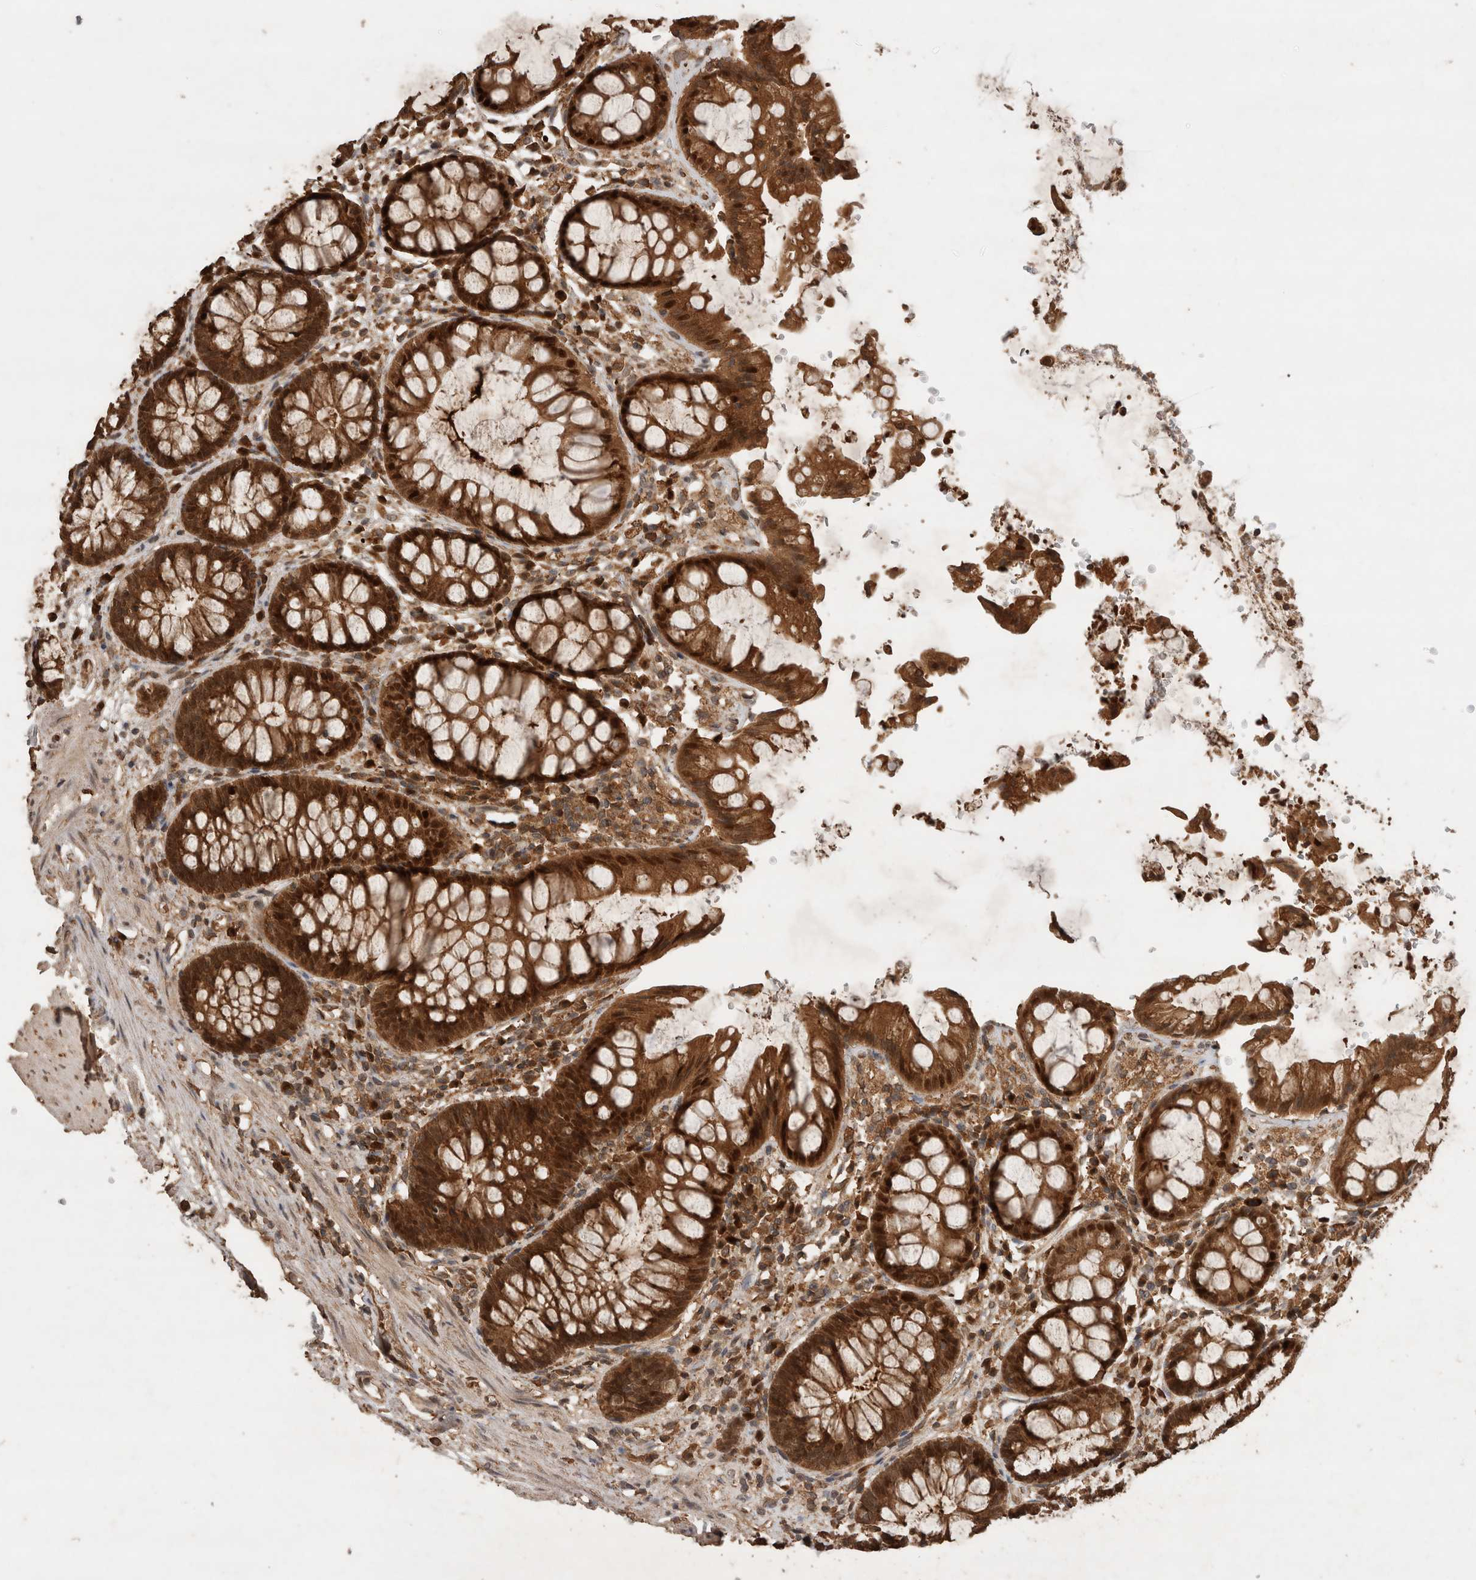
{"staining": {"intensity": "strong", "quantity": ">75%", "location": "cytoplasmic/membranous,nuclear"}, "tissue": "rectum", "cell_type": "Glandular cells", "image_type": "normal", "snomed": [{"axis": "morphology", "description": "Normal tissue, NOS"}, {"axis": "topography", "description": "Rectum"}], "caption": "High-magnification brightfield microscopy of normal rectum stained with DAB (3,3'-diaminobenzidine) (brown) and counterstained with hematoxylin (blue). glandular cells exhibit strong cytoplasmic/membranous,nuclear expression is identified in approximately>75% of cells.", "gene": "OTUD7B", "patient": {"sex": "male", "age": 64}}